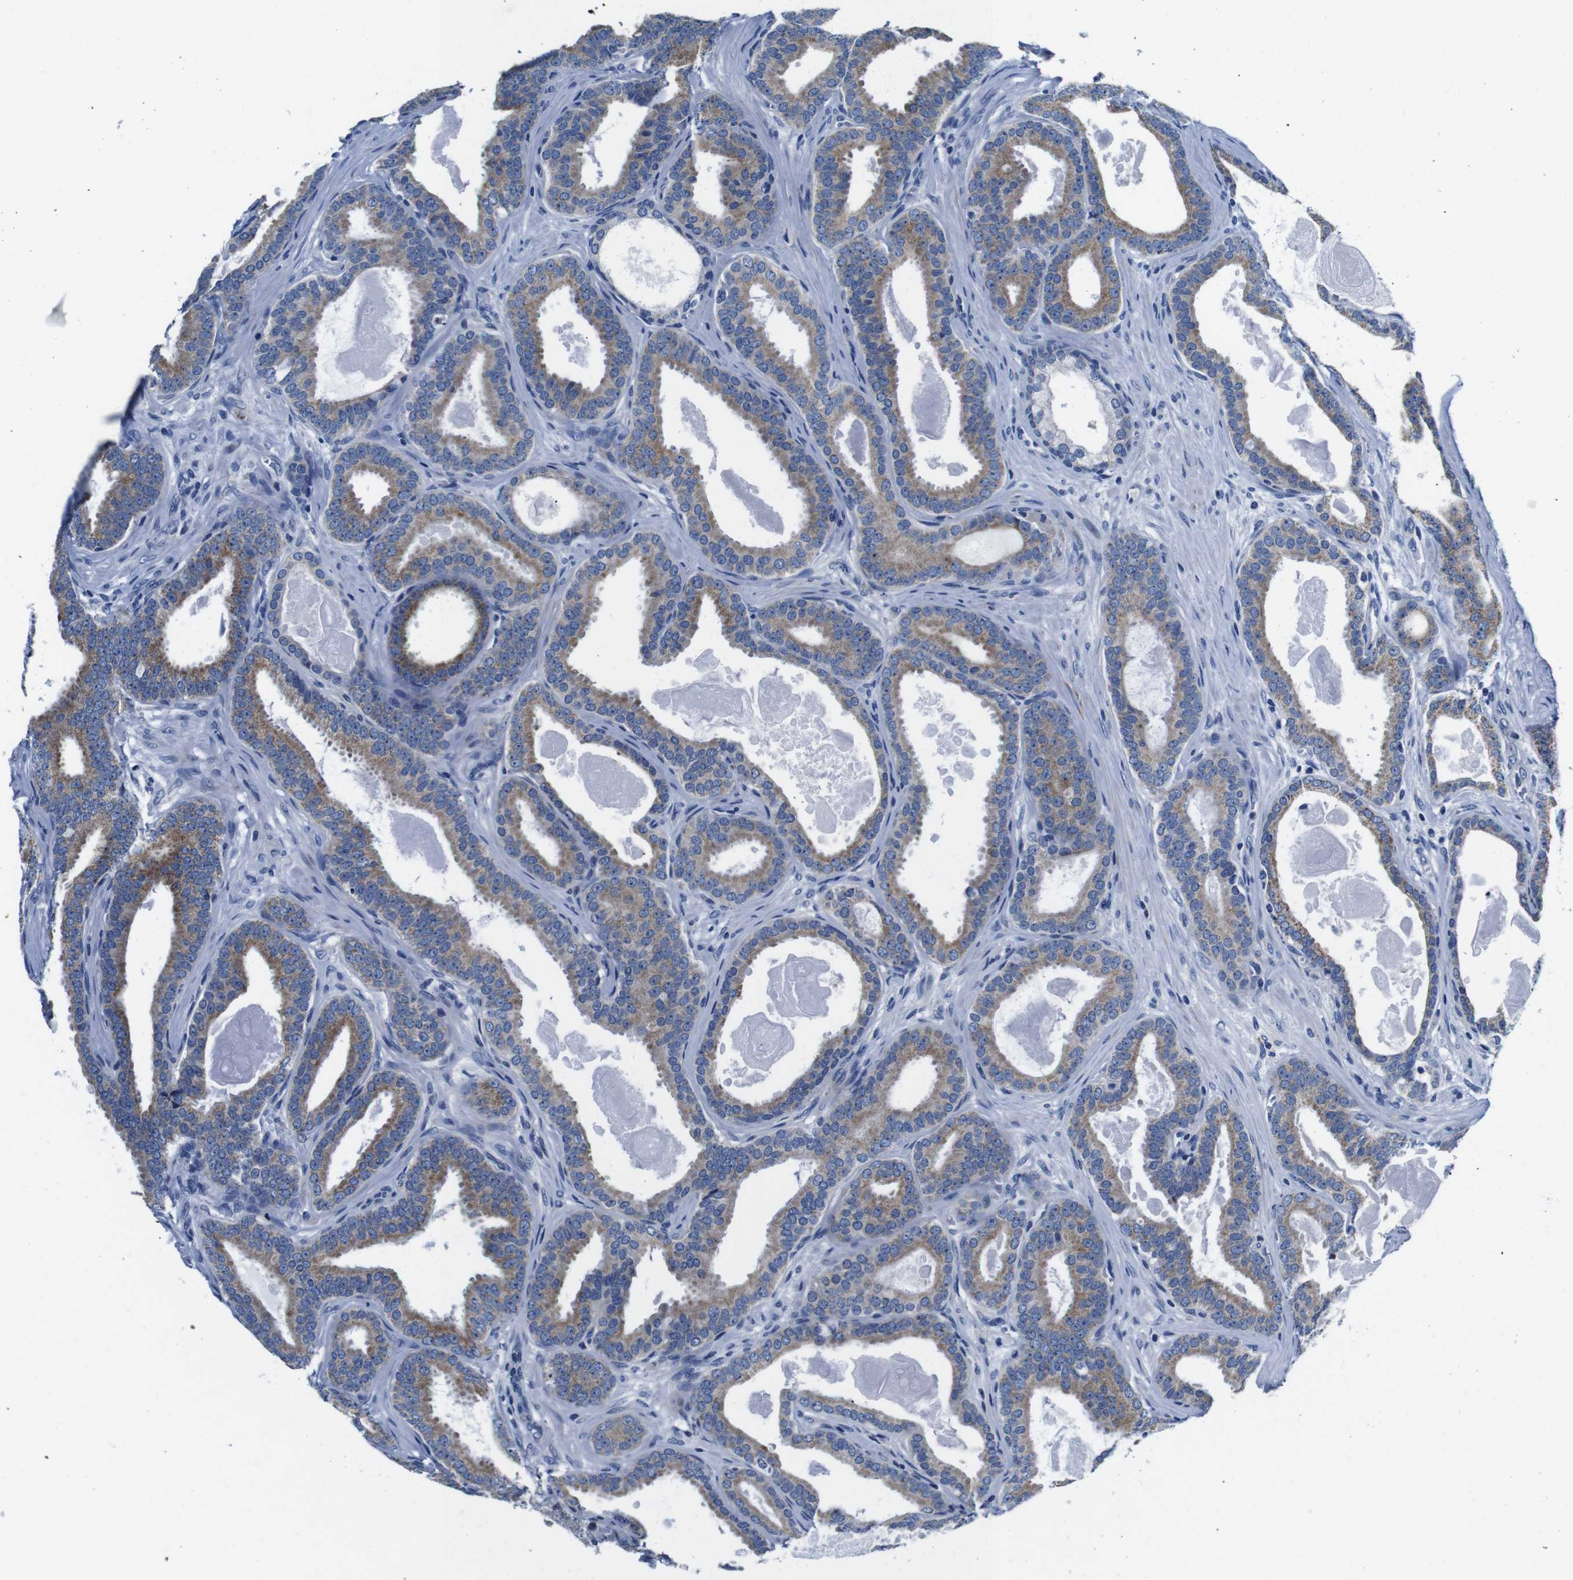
{"staining": {"intensity": "moderate", "quantity": ">75%", "location": "cytoplasmic/membranous"}, "tissue": "prostate cancer", "cell_type": "Tumor cells", "image_type": "cancer", "snomed": [{"axis": "morphology", "description": "Adenocarcinoma, High grade"}, {"axis": "topography", "description": "Prostate"}], "caption": "Prostate cancer (high-grade adenocarcinoma) tissue demonstrates moderate cytoplasmic/membranous staining in approximately >75% of tumor cells, visualized by immunohistochemistry.", "gene": "SNX19", "patient": {"sex": "male", "age": 60}}